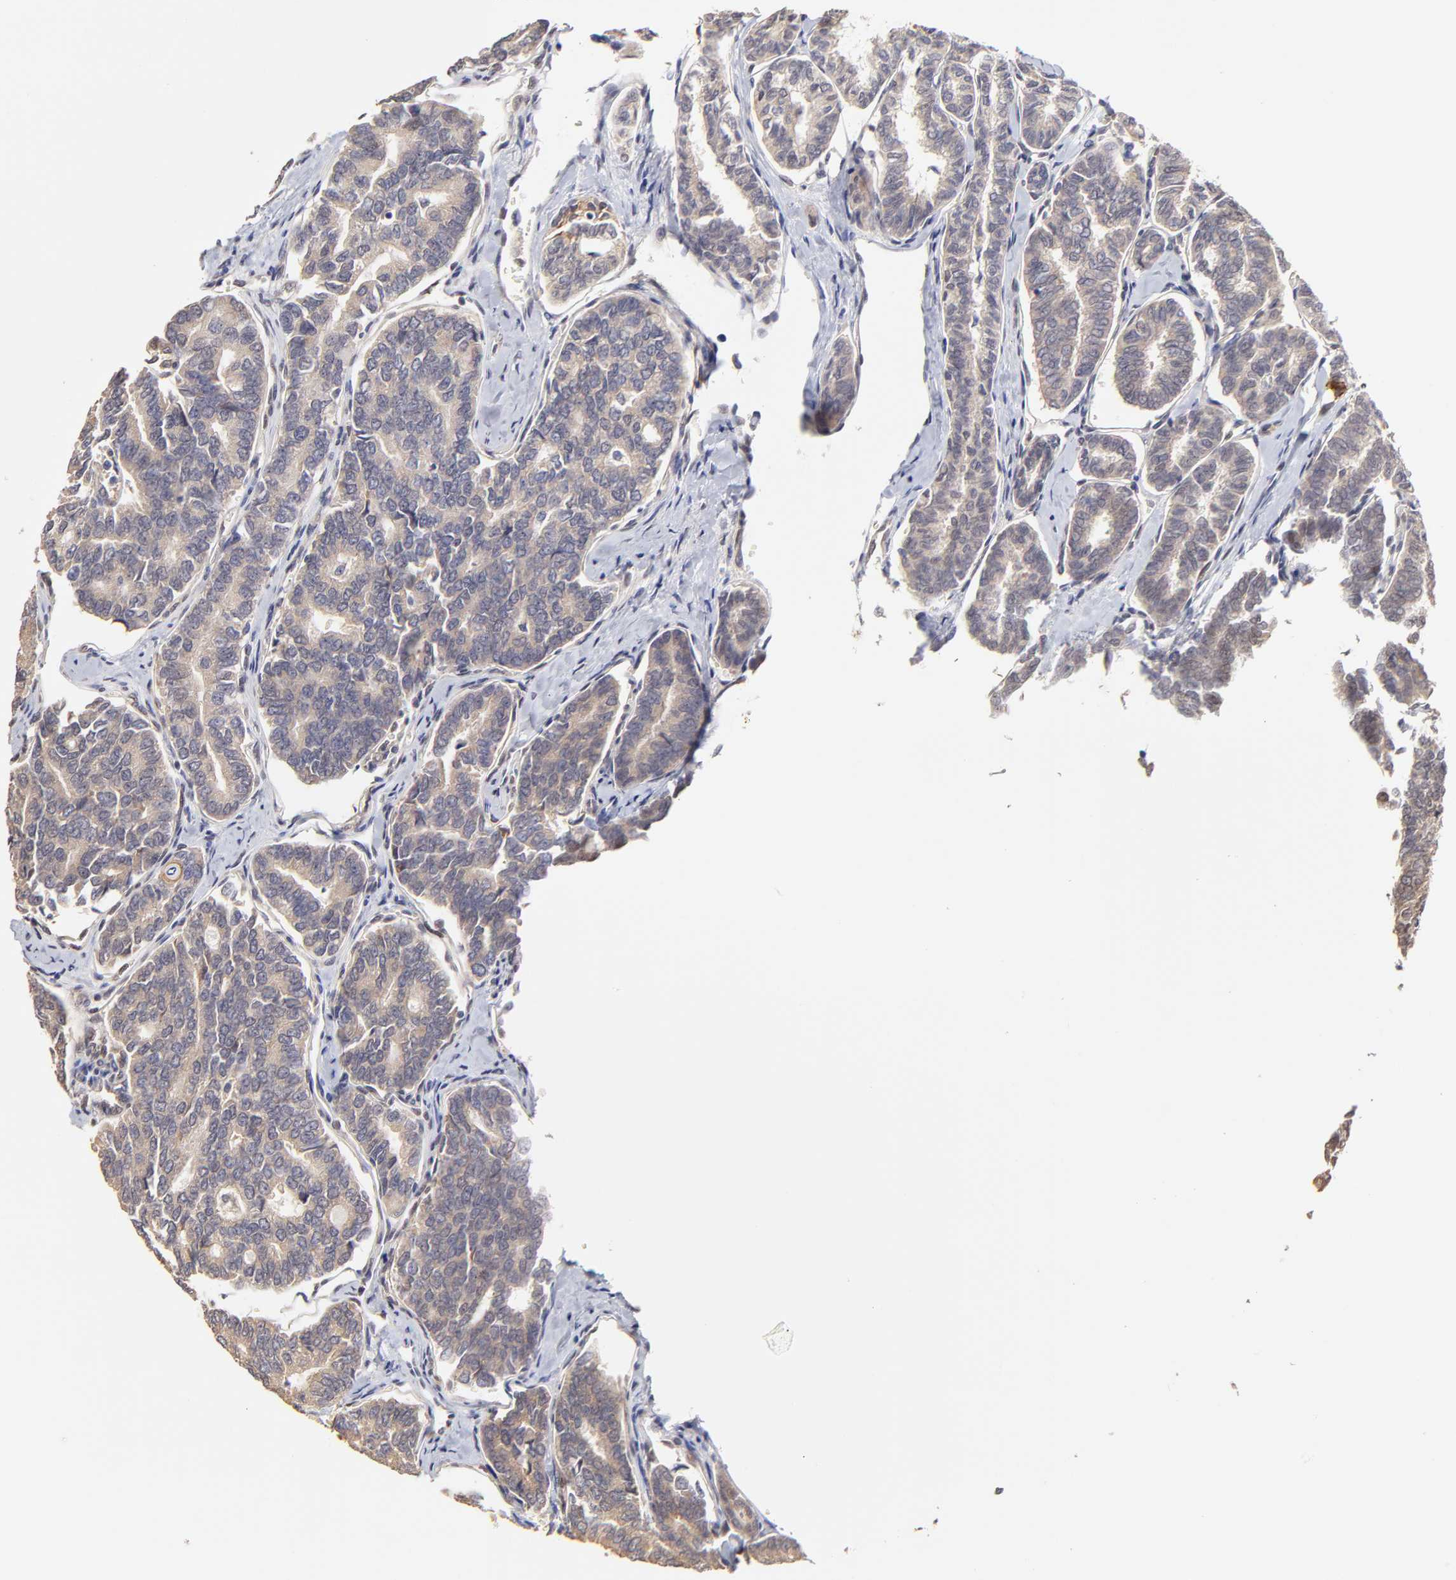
{"staining": {"intensity": "moderate", "quantity": ">75%", "location": "cytoplasmic/membranous"}, "tissue": "thyroid cancer", "cell_type": "Tumor cells", "image_type": "cancer", "snomed": [{"axis": "morphology", "description": "Papillary adenocarcinoma, NOS"}, {"axis": "topography", "description": "Thyroid gland"}], "caption": "Moderate cytoplasmic/membranous staining is seen in about >75% of tumor cells in thyroid papillary adenocarcinoma.", "gene": "ZNF10", "patient": {"sex": "female", "age": 35}}